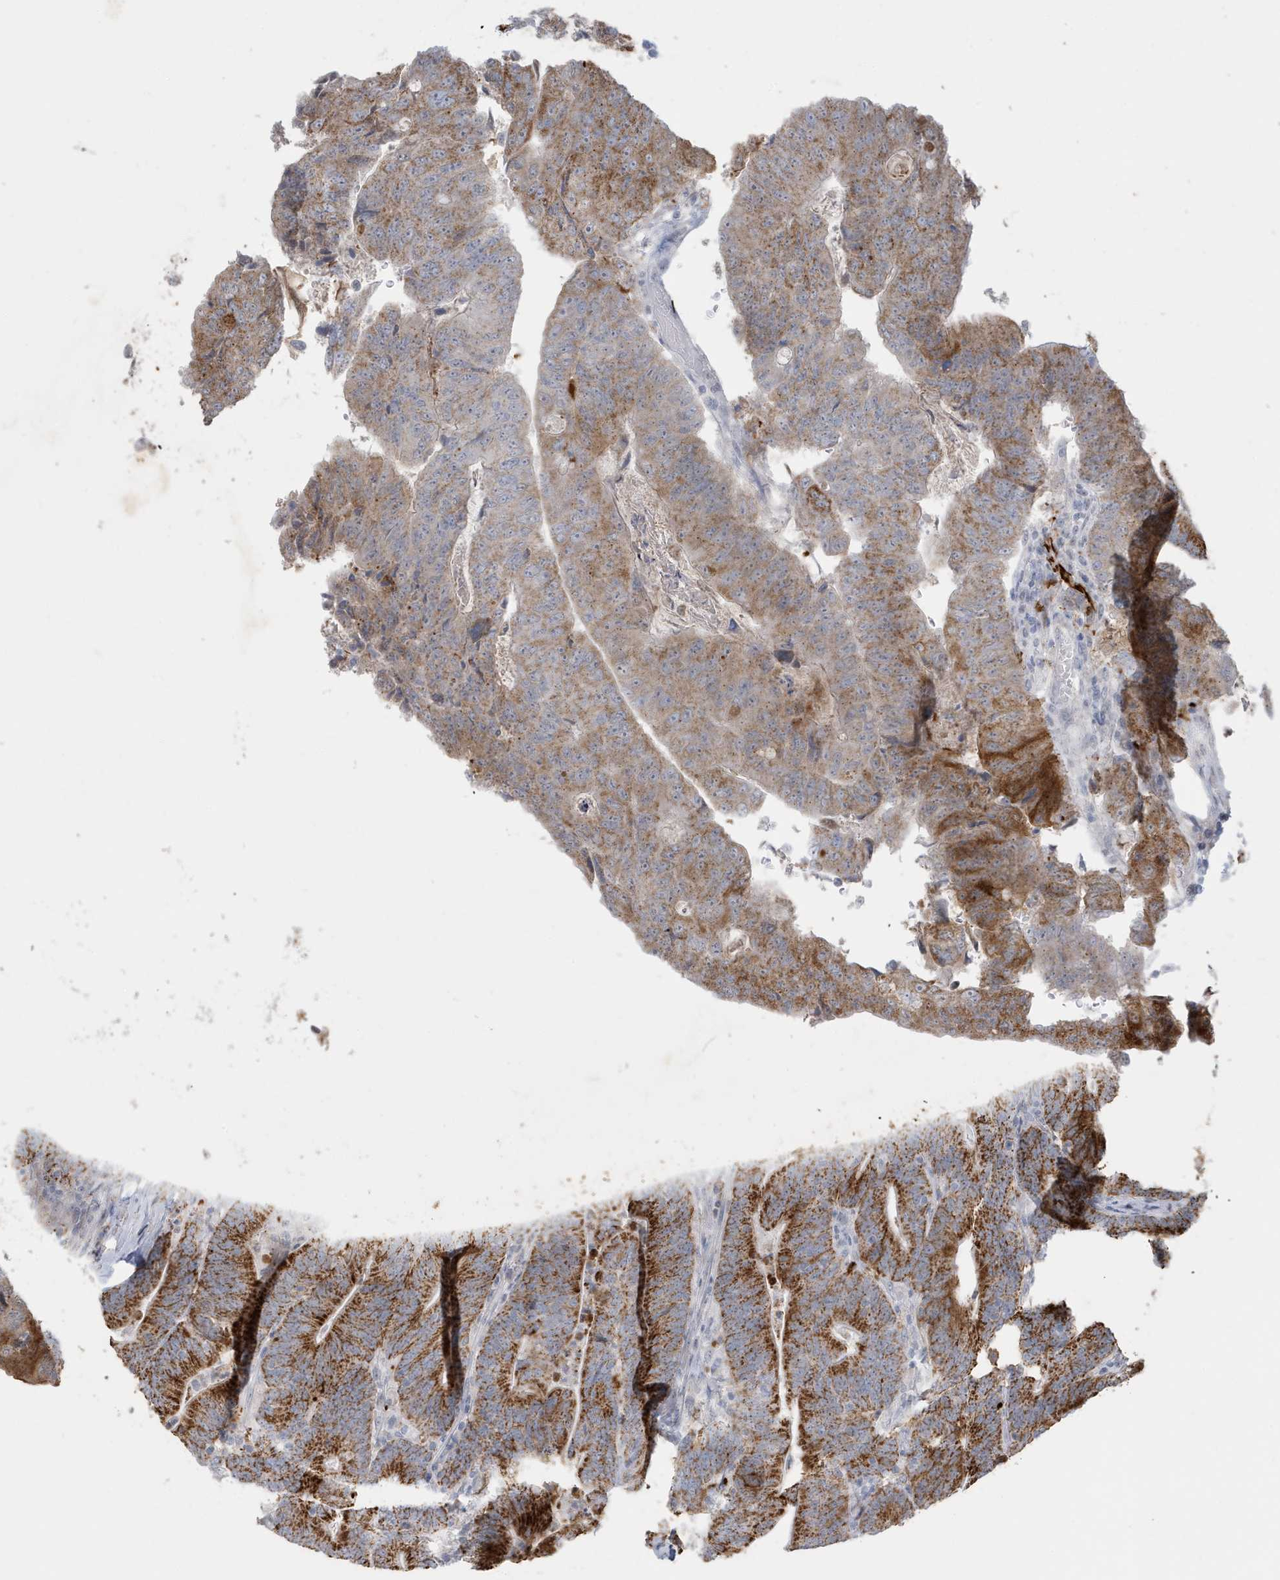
{"staining": {"intensity": "moderate", "quantity": "25%-75%", "location": "cytoplasmic/membranous"}, "tissue": "colorectal cancer", "cell_type": "Tumor cells", "image_type": "cancer", "snomed": [{"axis": "morphology", "description": "Adenocarcinoma, NOS"}, {"axis": "topography", "description": "Colon"}], "caption": "Immunohistochemistry (DAB (3,3'-diaminobenzidine)) staining of adenocarcinoma (colorectal) reveals moderate cytoplasmic/membranous protein staining in about 25%-75% of tumor cells.", "gene": "FNDC1", "patient": {"sex": "female", "age": 67}}